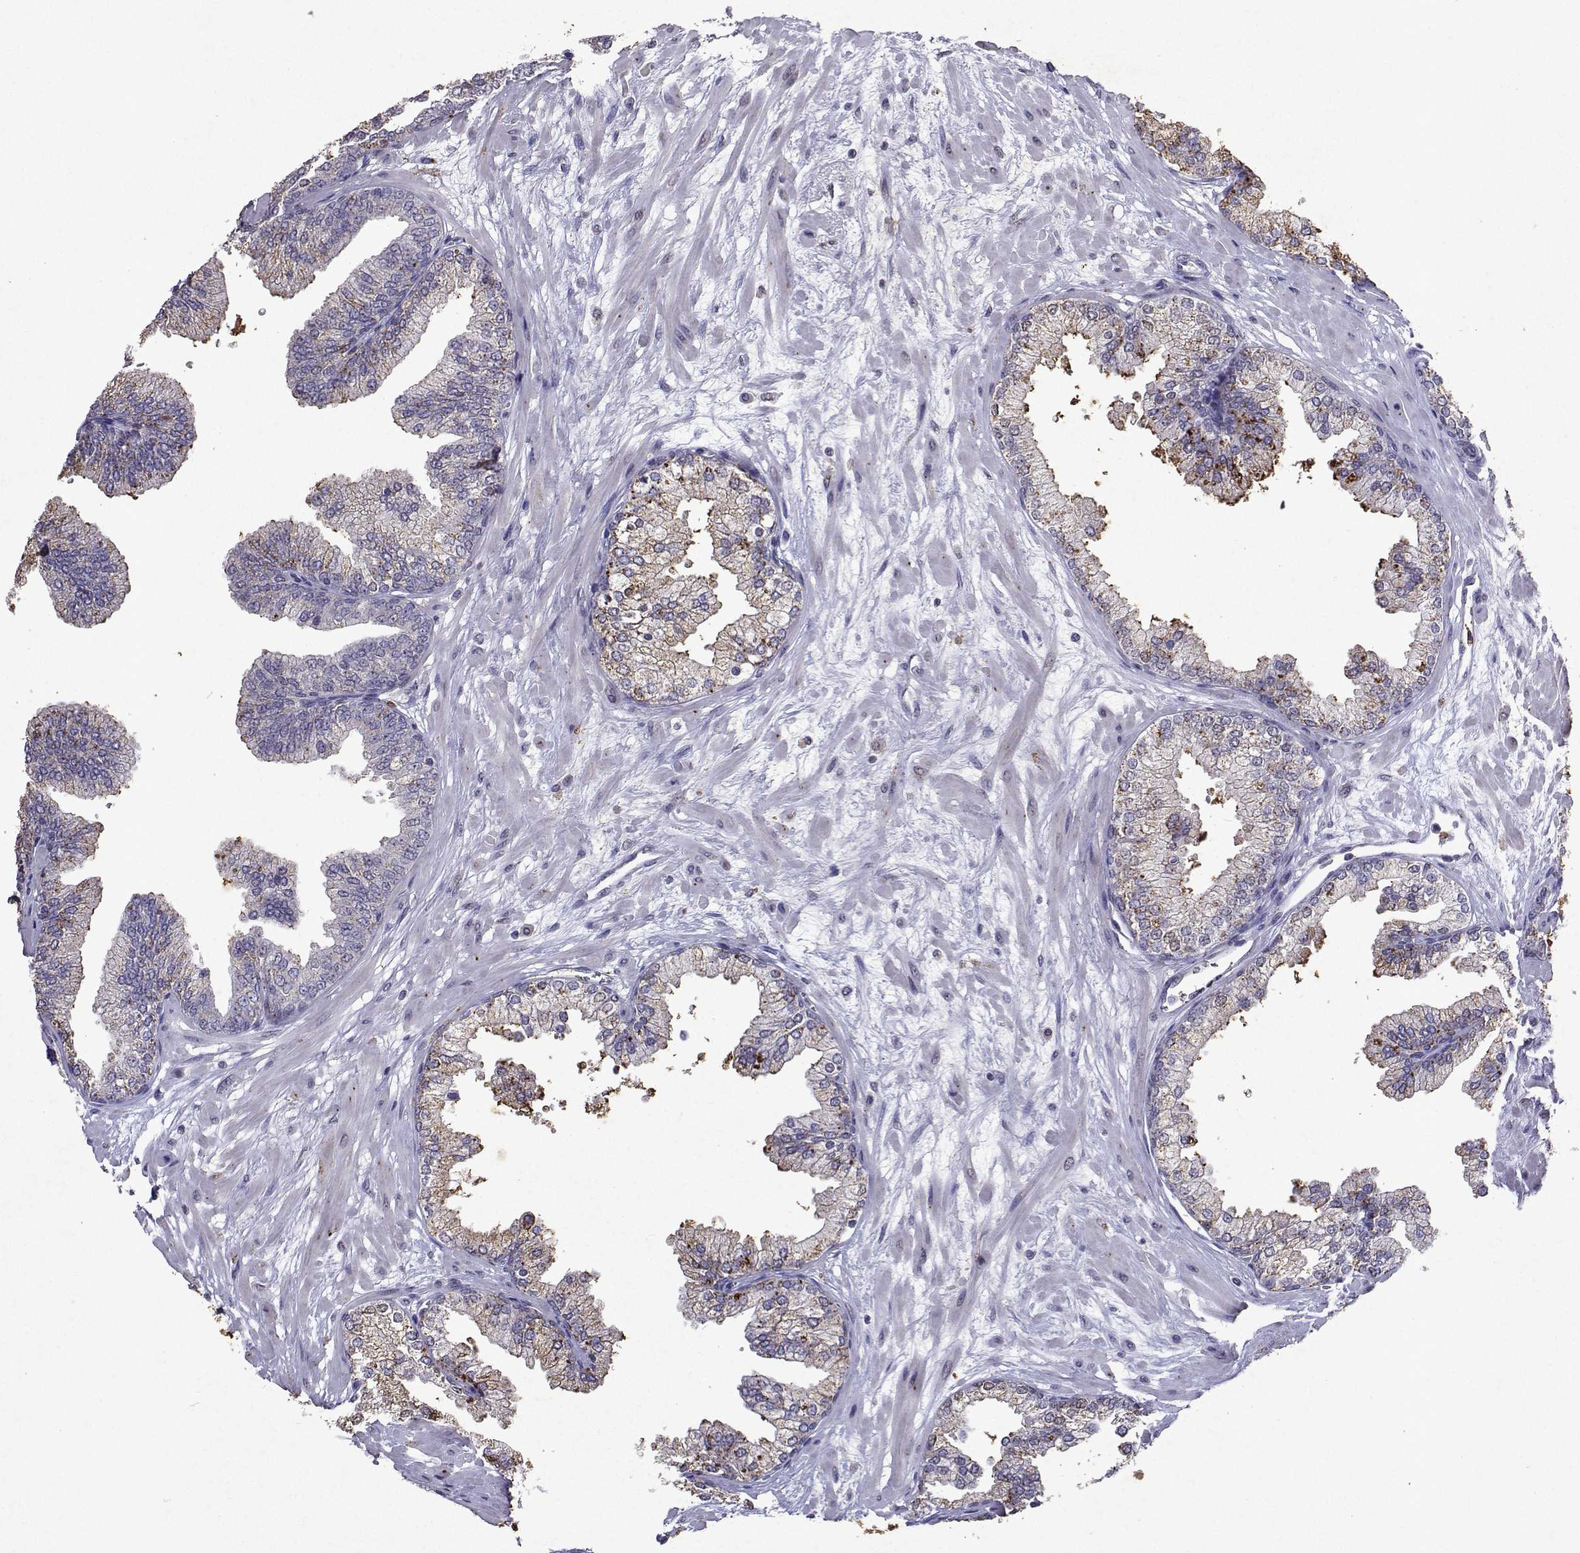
{"staining": {"intensity": "moderate", "quantity": "25%-75%", "location": "cytoplasmic/membranous"}, "tissue": "prostate", "cell_type": "Glandular cells", "image_type": "normal", "snomed": [{"axis": "morphology", "description": "Normal tissue, NOS"}, {"axis": "topography", "description": "Prostate"}, {"axis": "topography", "description": "Peripheral nerve tissue"}], "caption": "Immunohistochemistry (DAB) staining of benign human prostate demonstrates moderate cytoplasmic/membranous protein expression in approximately 25%-75% of glandular cells.", "gene": "DUSP28", "patient": {"sex": "male", "age": 61}}